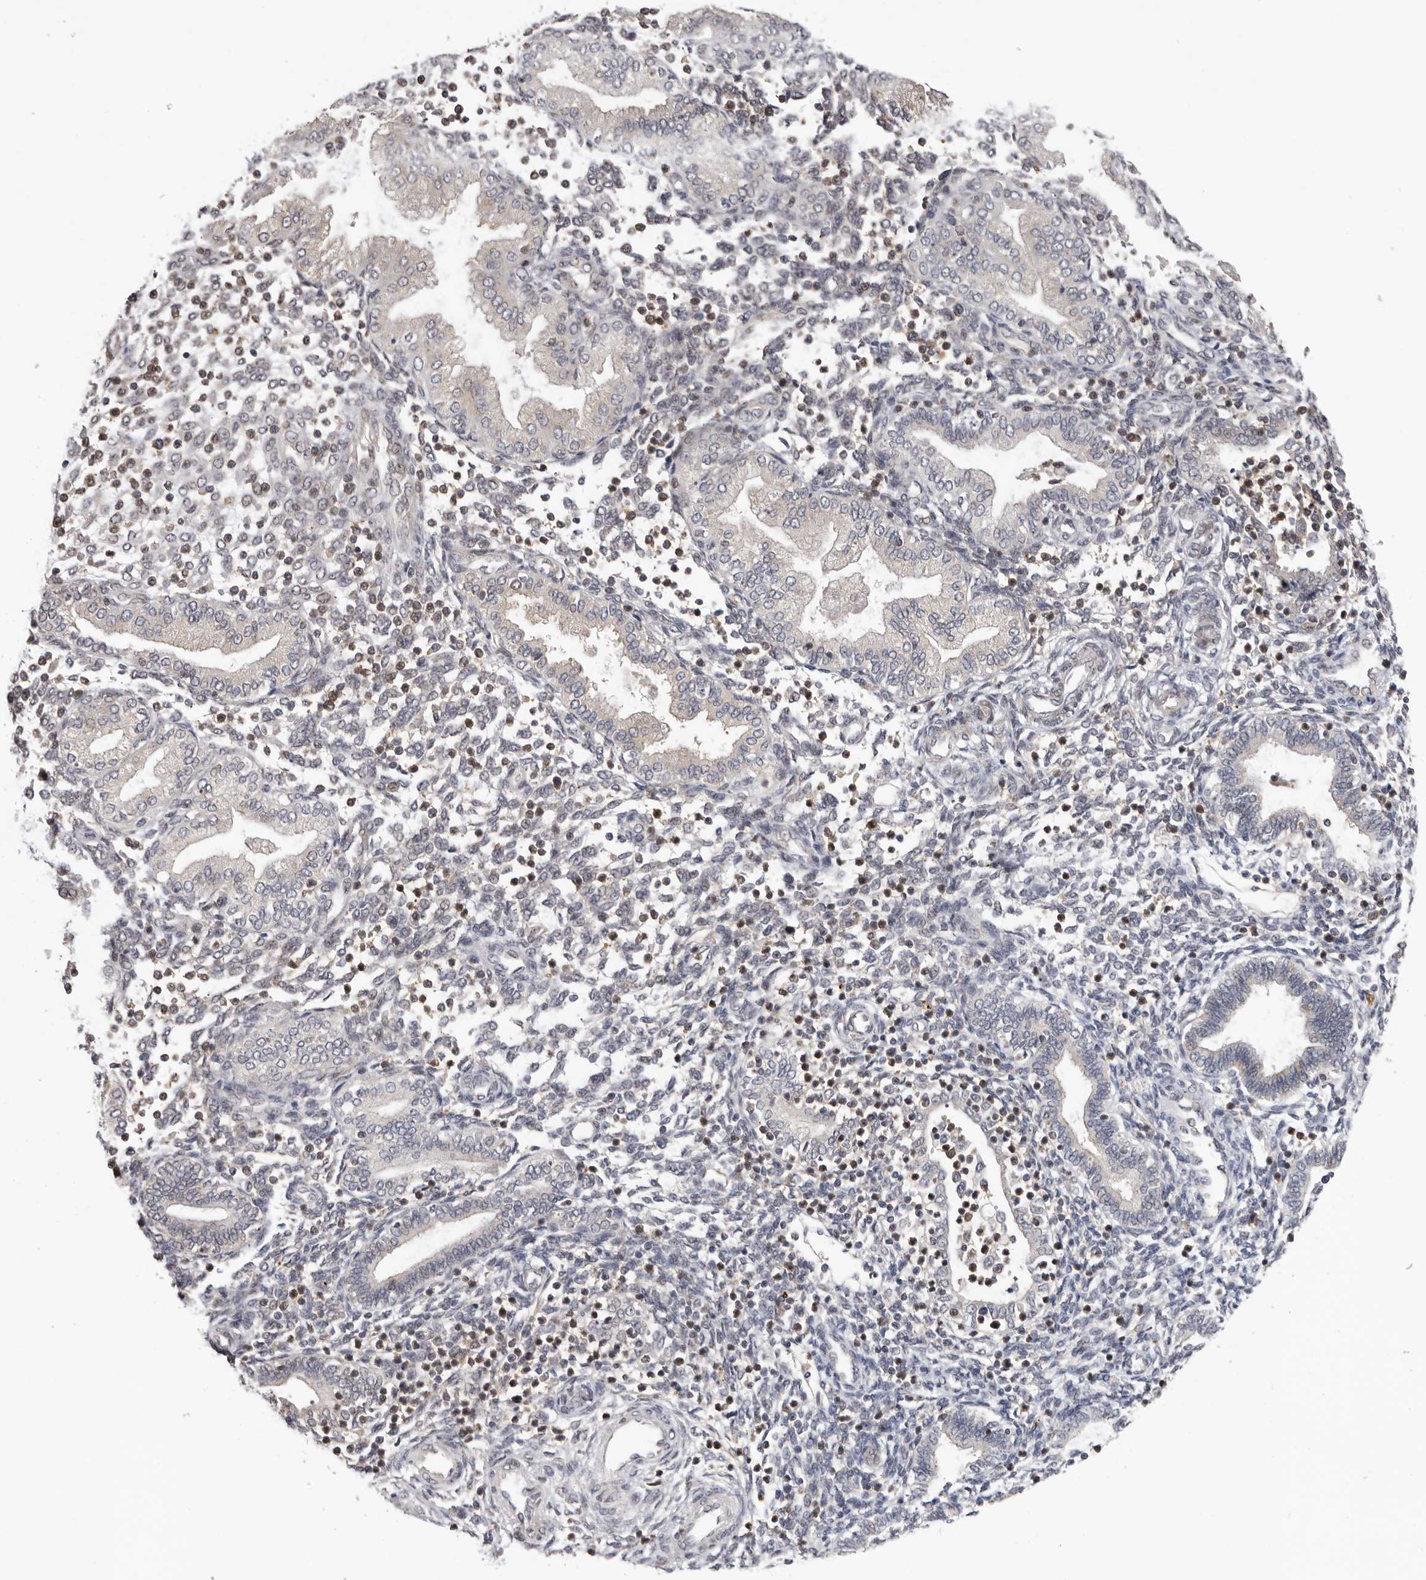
{"staining": {"intensity": "negative", "quantity": "none", "location": "none"}, "tissue": "endometrium", "cell_type": "Cells in endometrial stroma", "image_type": "normal", "snomed": [{"axis": "morphology", "description": "Normal tissue, NOS"}, {"axis": "topography", "description": "Endometrium"}], "caption": "This image is of unremarkable endometrium stained with immunohistochemistry (IHC) to label a protein in brown with the nuclei are counter-stained blue. There is no expression in cells in endometrial stroma. (DAB immunohistochemistry with hematoxylin counter stain).", "gene": "KIF2B", "patient": {"sex": "female", "age": 53}}